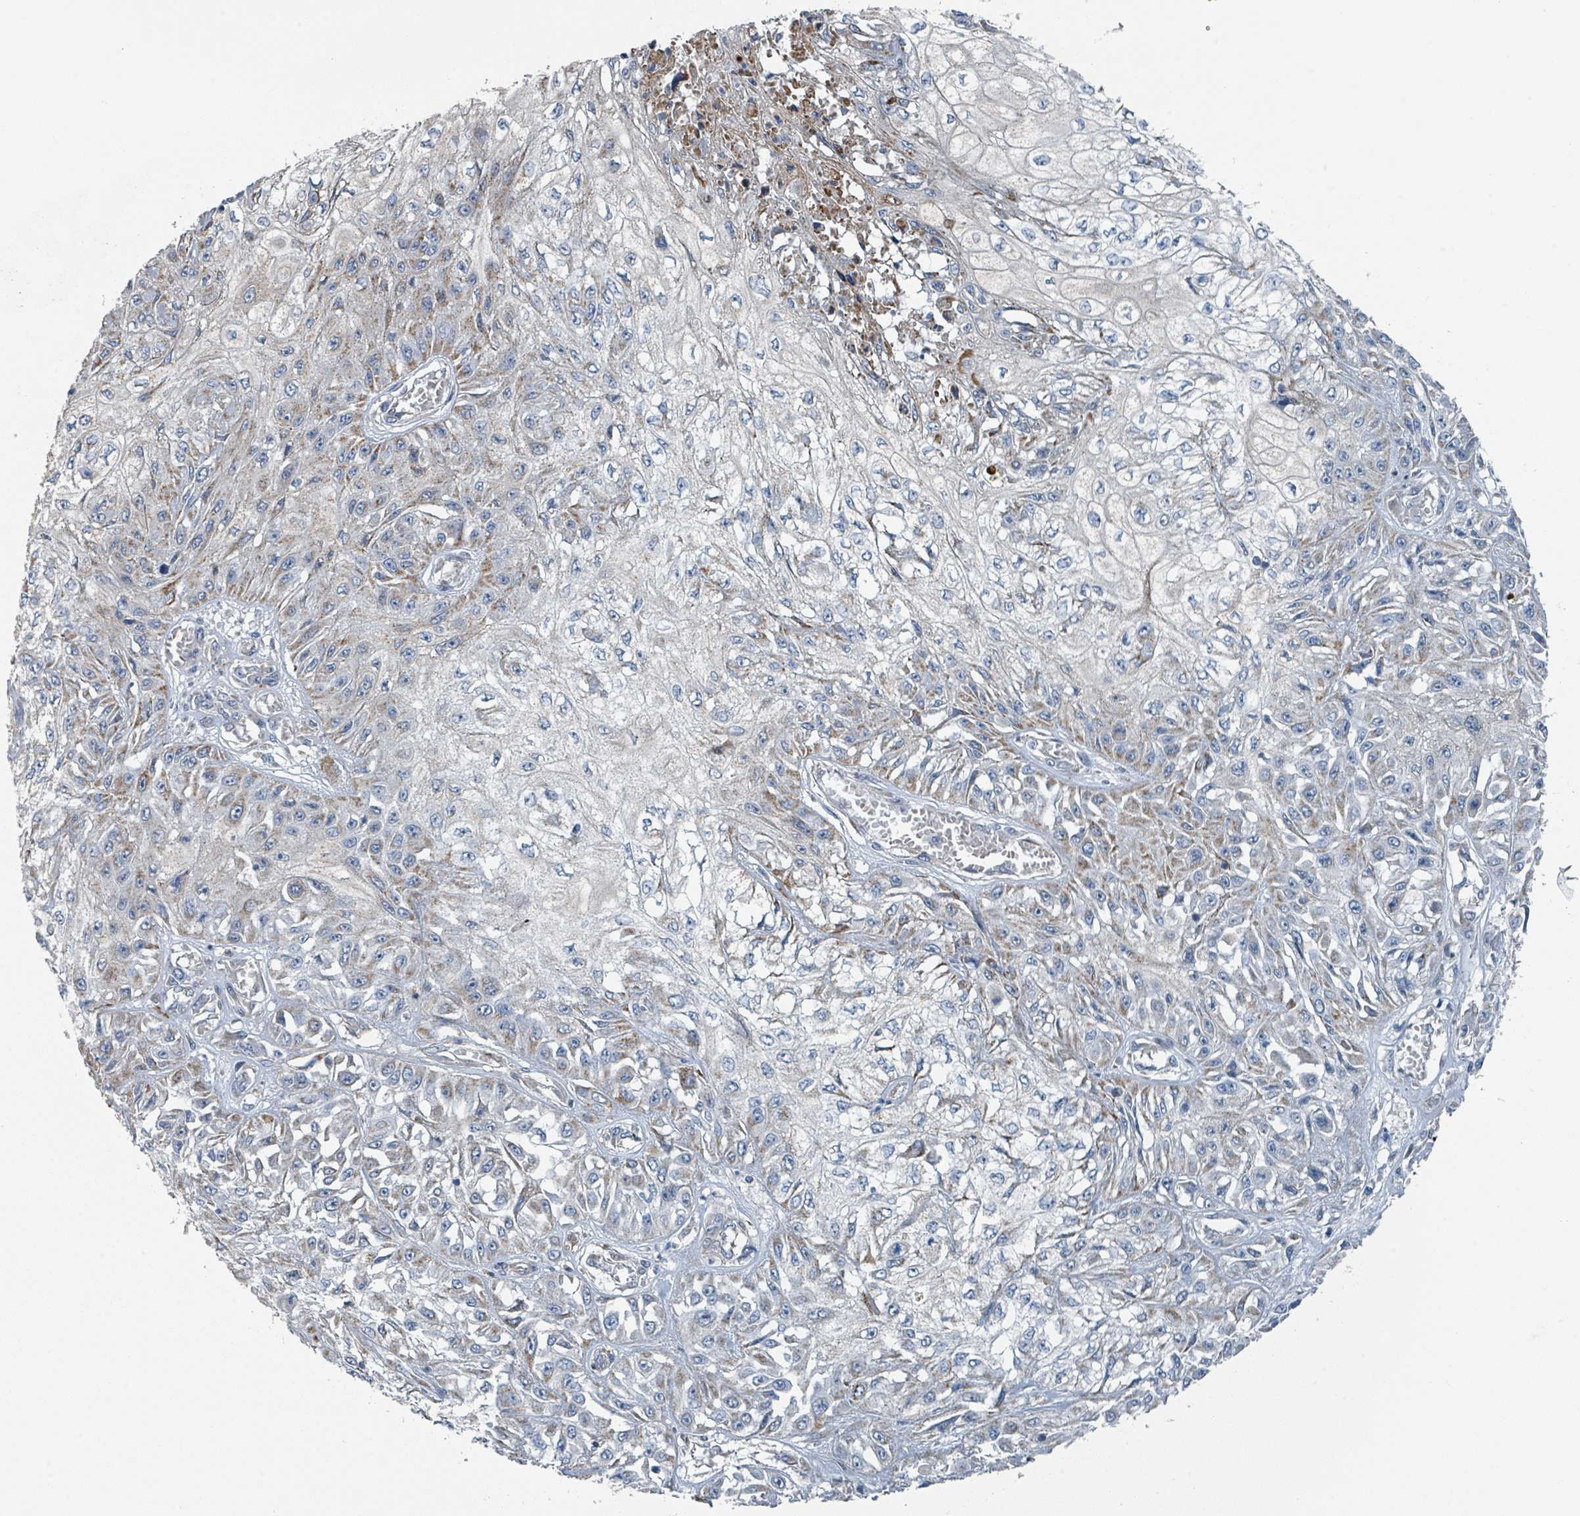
{"staining": {"intensity": "moderate", "quantity": "<25%", "location": "cytoplasmic/membranous"}, "tissue": "skin cancer", "cell_type": "Tumor cells", "image_type": "cancer", "snomed": [{"axis": "morphology", "description": "Squamous cell carcinoma, NOS"}, {"axis": "morphology", "description": "Squamous cell carcinoma, metastatic, NOS"}, {"axis": "topography", "description": "Skin"}, {"axis": "topography", "description": "Lymph node"}], "caption": "A brown stain labels moderate cytoplasmic/membranous positivity of a protein in human skin cancer (squamous cell carcinoma) tumor cells.", "gene": "DIPK2A", "patient": {"sex": "male", "age": 75}}